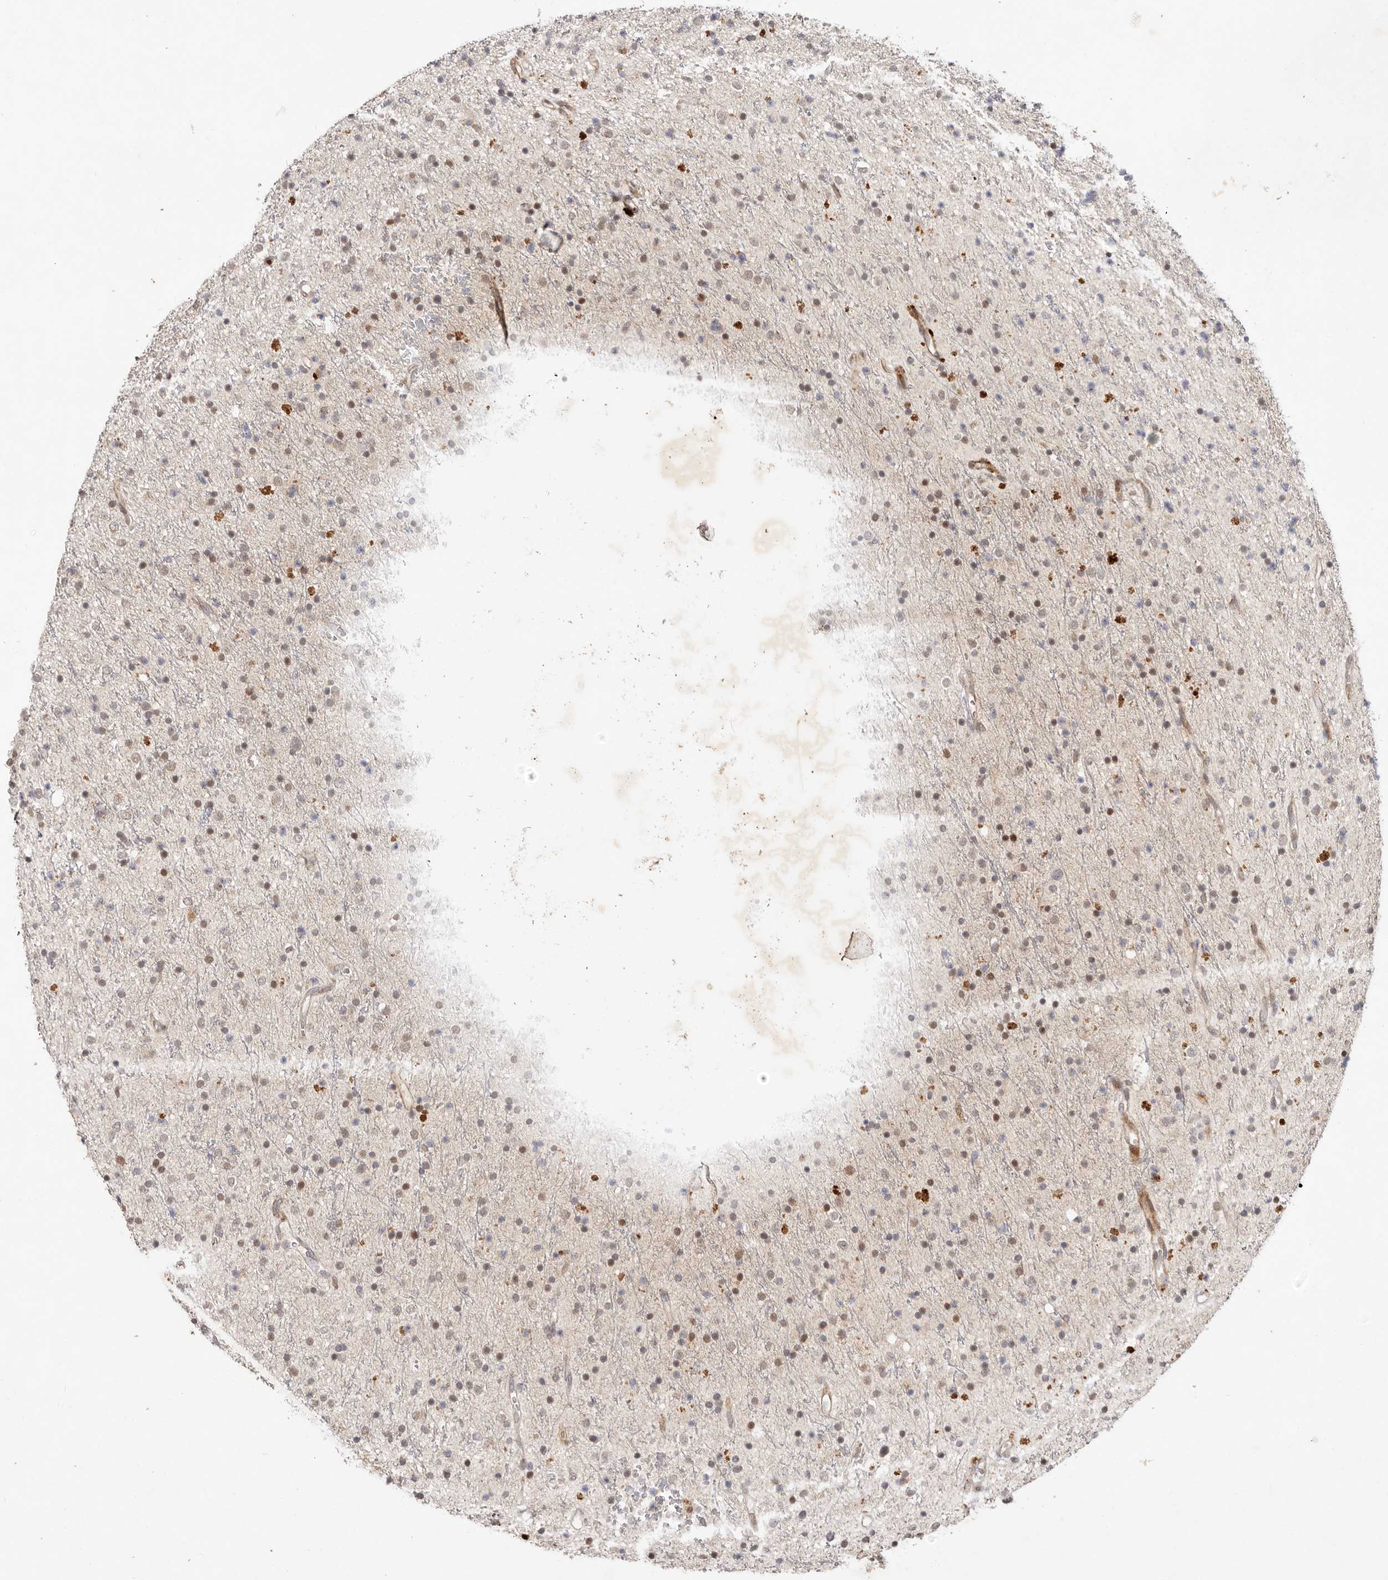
{"staining": {"intensity": "moderate", "quantity": "<25%", "location": "nuclear"}, "tissue": "glioma", "cell_type": "Tumor cells", "image_type": "cancer", "snomed": [{"axis": "morphology", "description": "Glioma, malignant, High grade"}, {"axis": "topography", "description": "Brain"}], "caption": "Immunohistochemistry image of human malignant glioma (high-grade) stained for a protein (brown), which exhibits low levels of moderate nuclear positivity in about <25% of tumor cells.", "gene": "BCL2L15", "patient": {"sex": "male", "age": 34}}